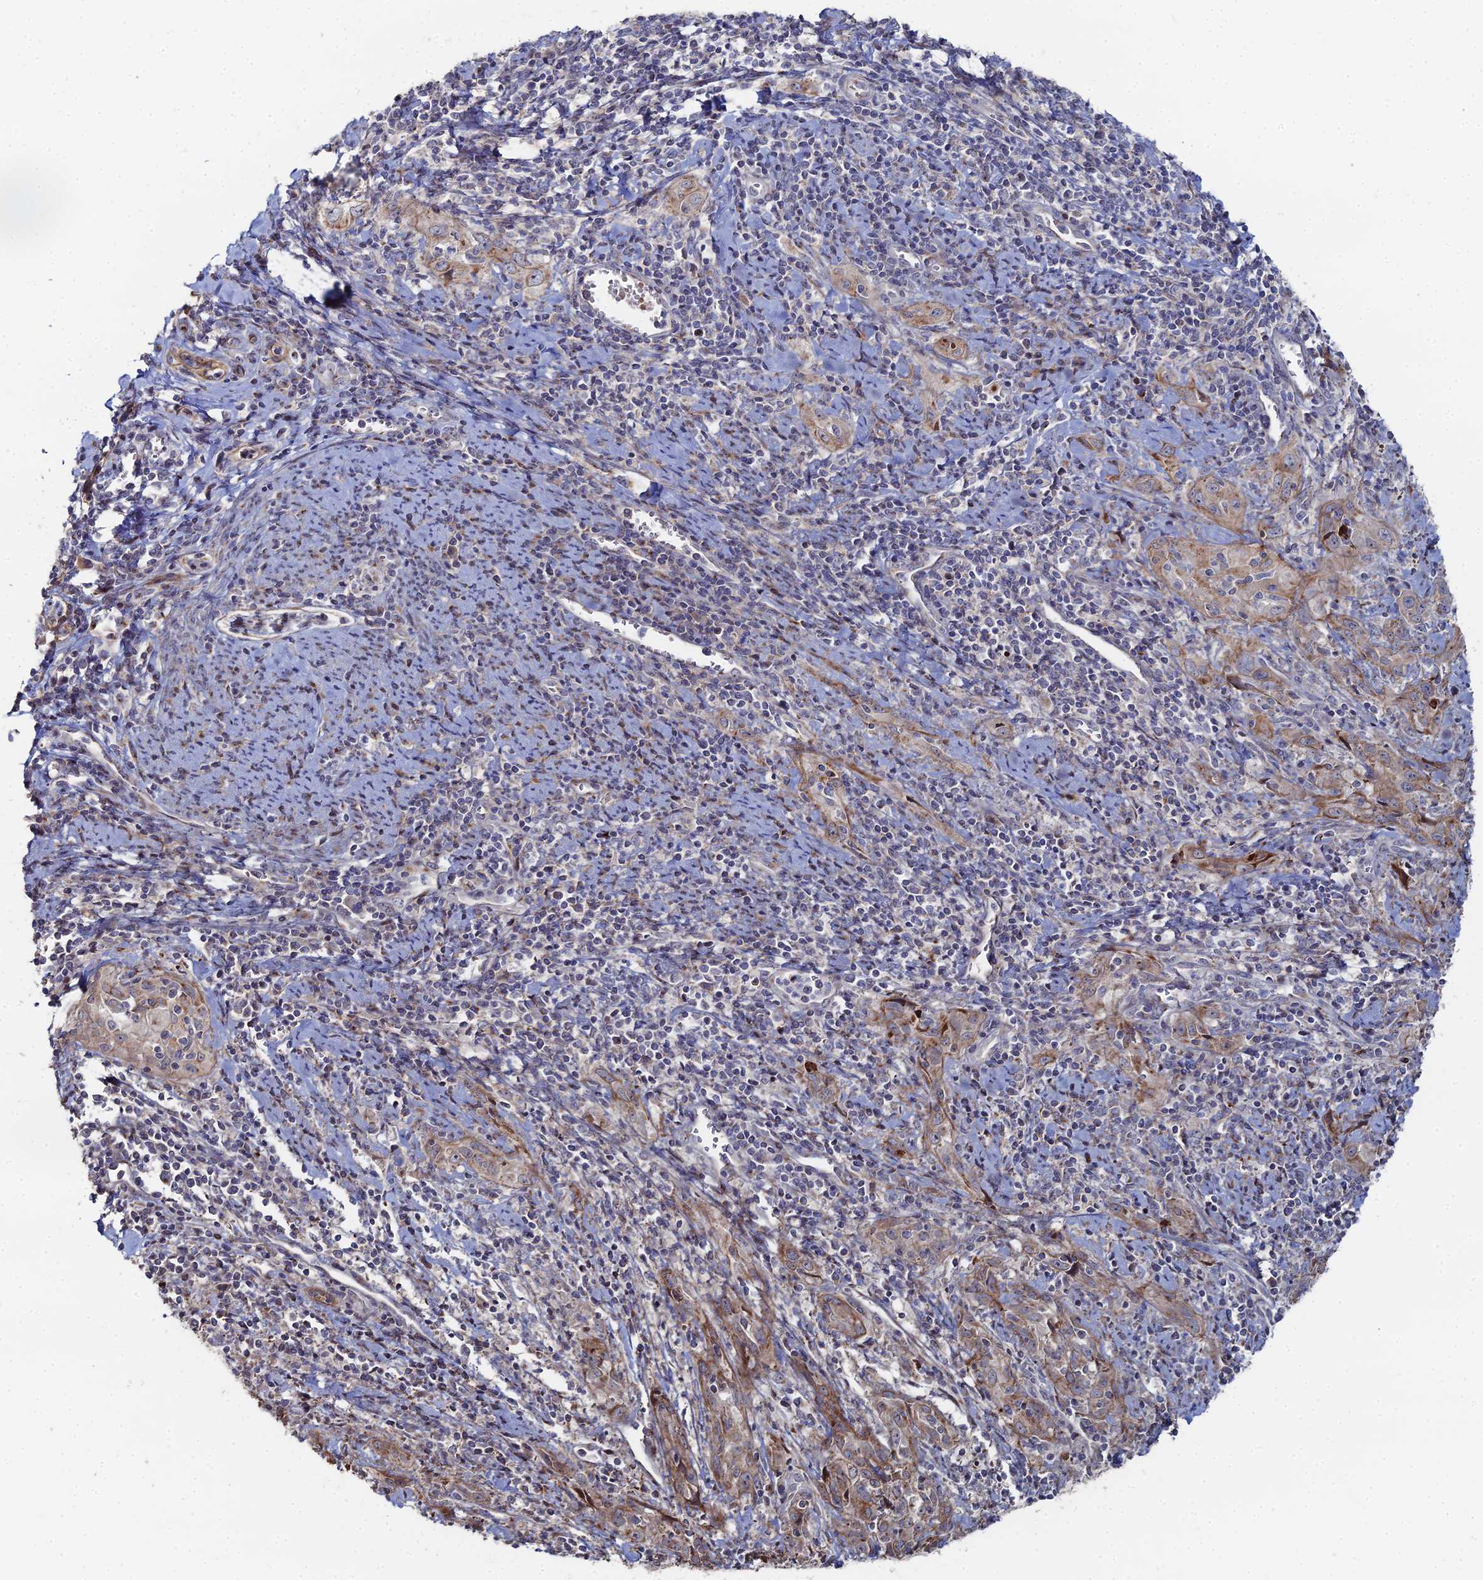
{"staining": {"intensity": "moderate", "quantity": "<25%", "location": "cytoplasmic/membranous"}, "tissue": "cervical cancer", "cell_type": "Tumor cells", "image_type": "cancer", "snomed": [{"axis": "morphology", "description": "Squamous cell carcinoma, NOS"}, {"axis": "topography", "description": "Cervix"}], "caption": "IHC image of neoplastic tissue: cervical cancer stained using immunohistochemistry demonstrates low levels of moderate protein expression localized specifically in the cytoplasmic/membranous of tumor cells, appearing as a cytoplasmic/membranous brown color.", "gene": "SGMS1", "patient": {"sex": "female", "age": 57}}